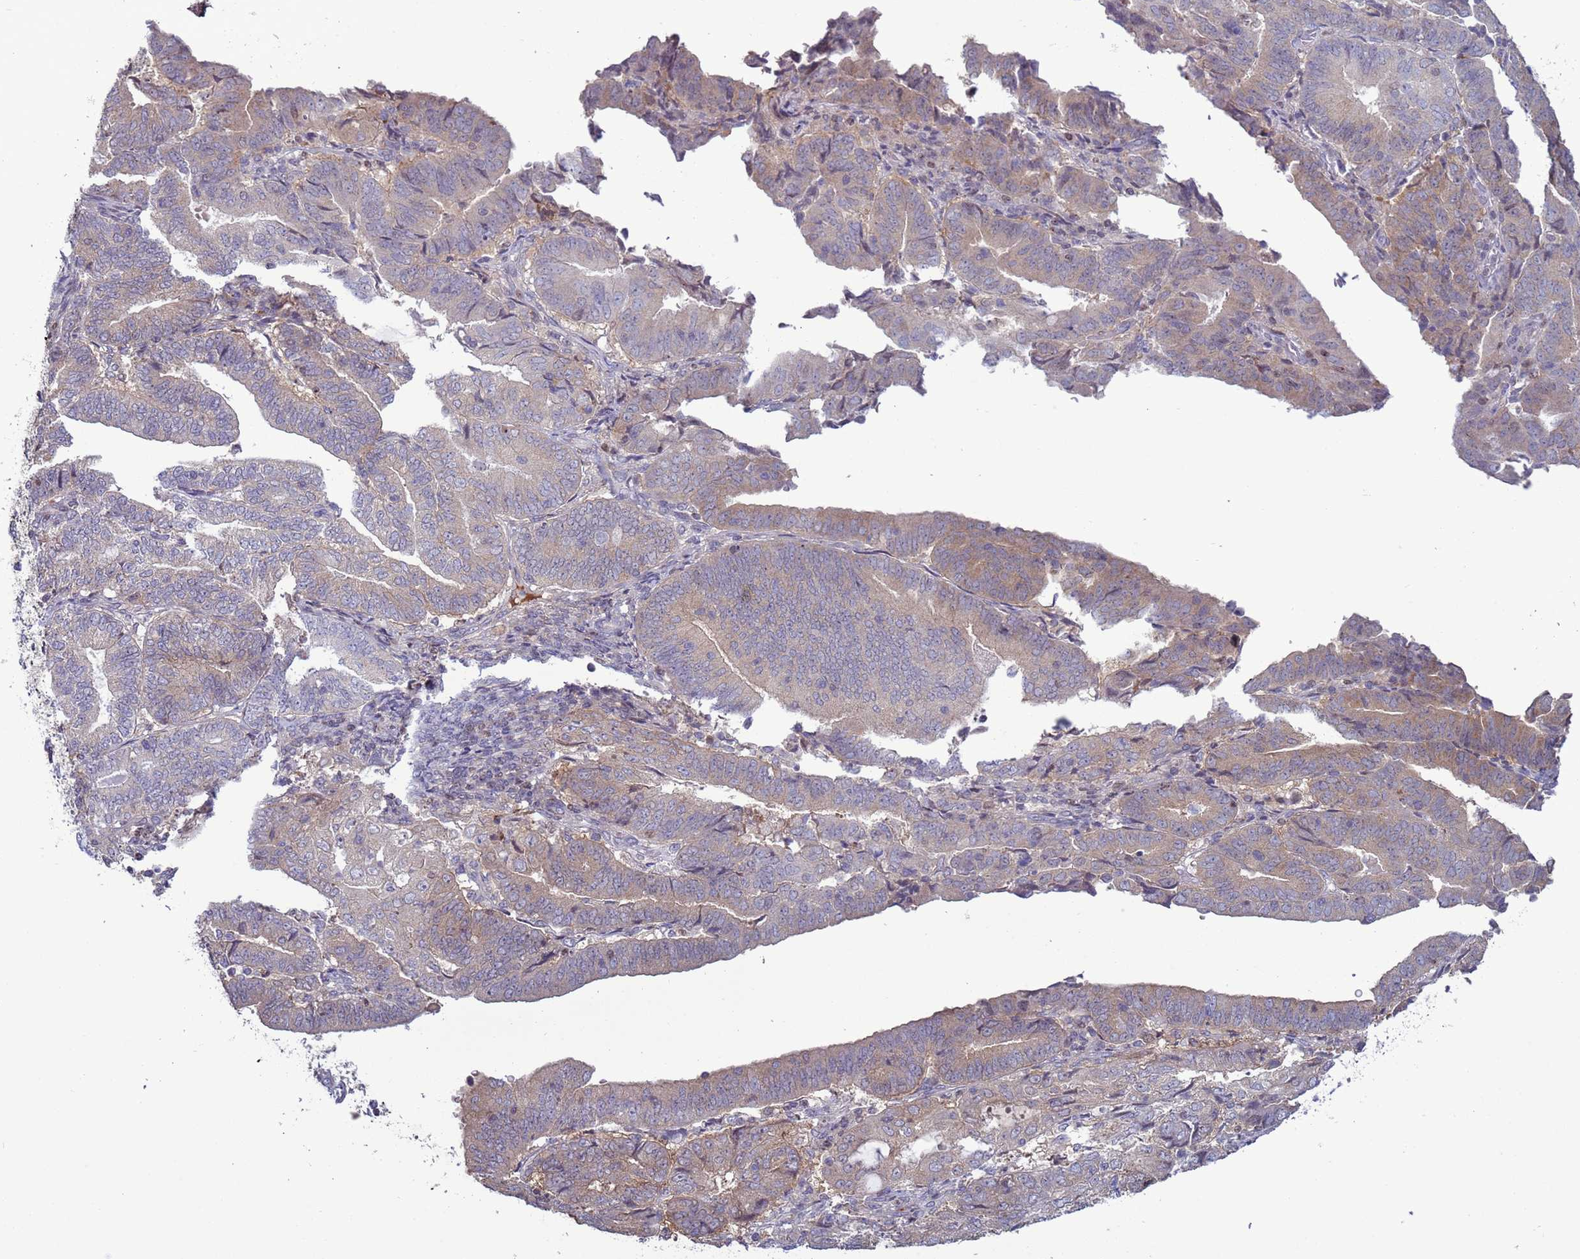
{"staining": {"intensity": "negative", "quantity": "none", "location": "none"}, "tissue": "endometrial cancer", "cell_type": "Tumor cells", "image_type": "cancer", "snomed": [{"axis": "morphology", "description": "Adenocarcinoma, NOS"}, {"axis": "topography", "description": "Endometrium"}], "caption": "The IHC micrograph has no significant expression in tumor cells of endometrial cancer (adenocarcinoma) tissue. The staining is performed using DAB (3,3'-diaminobenzidine) brown chromogen with nuclei counter-stained in using hematoxylin.", "gene": "HGH1", "patient": {"sex": "female", "age": 70}}